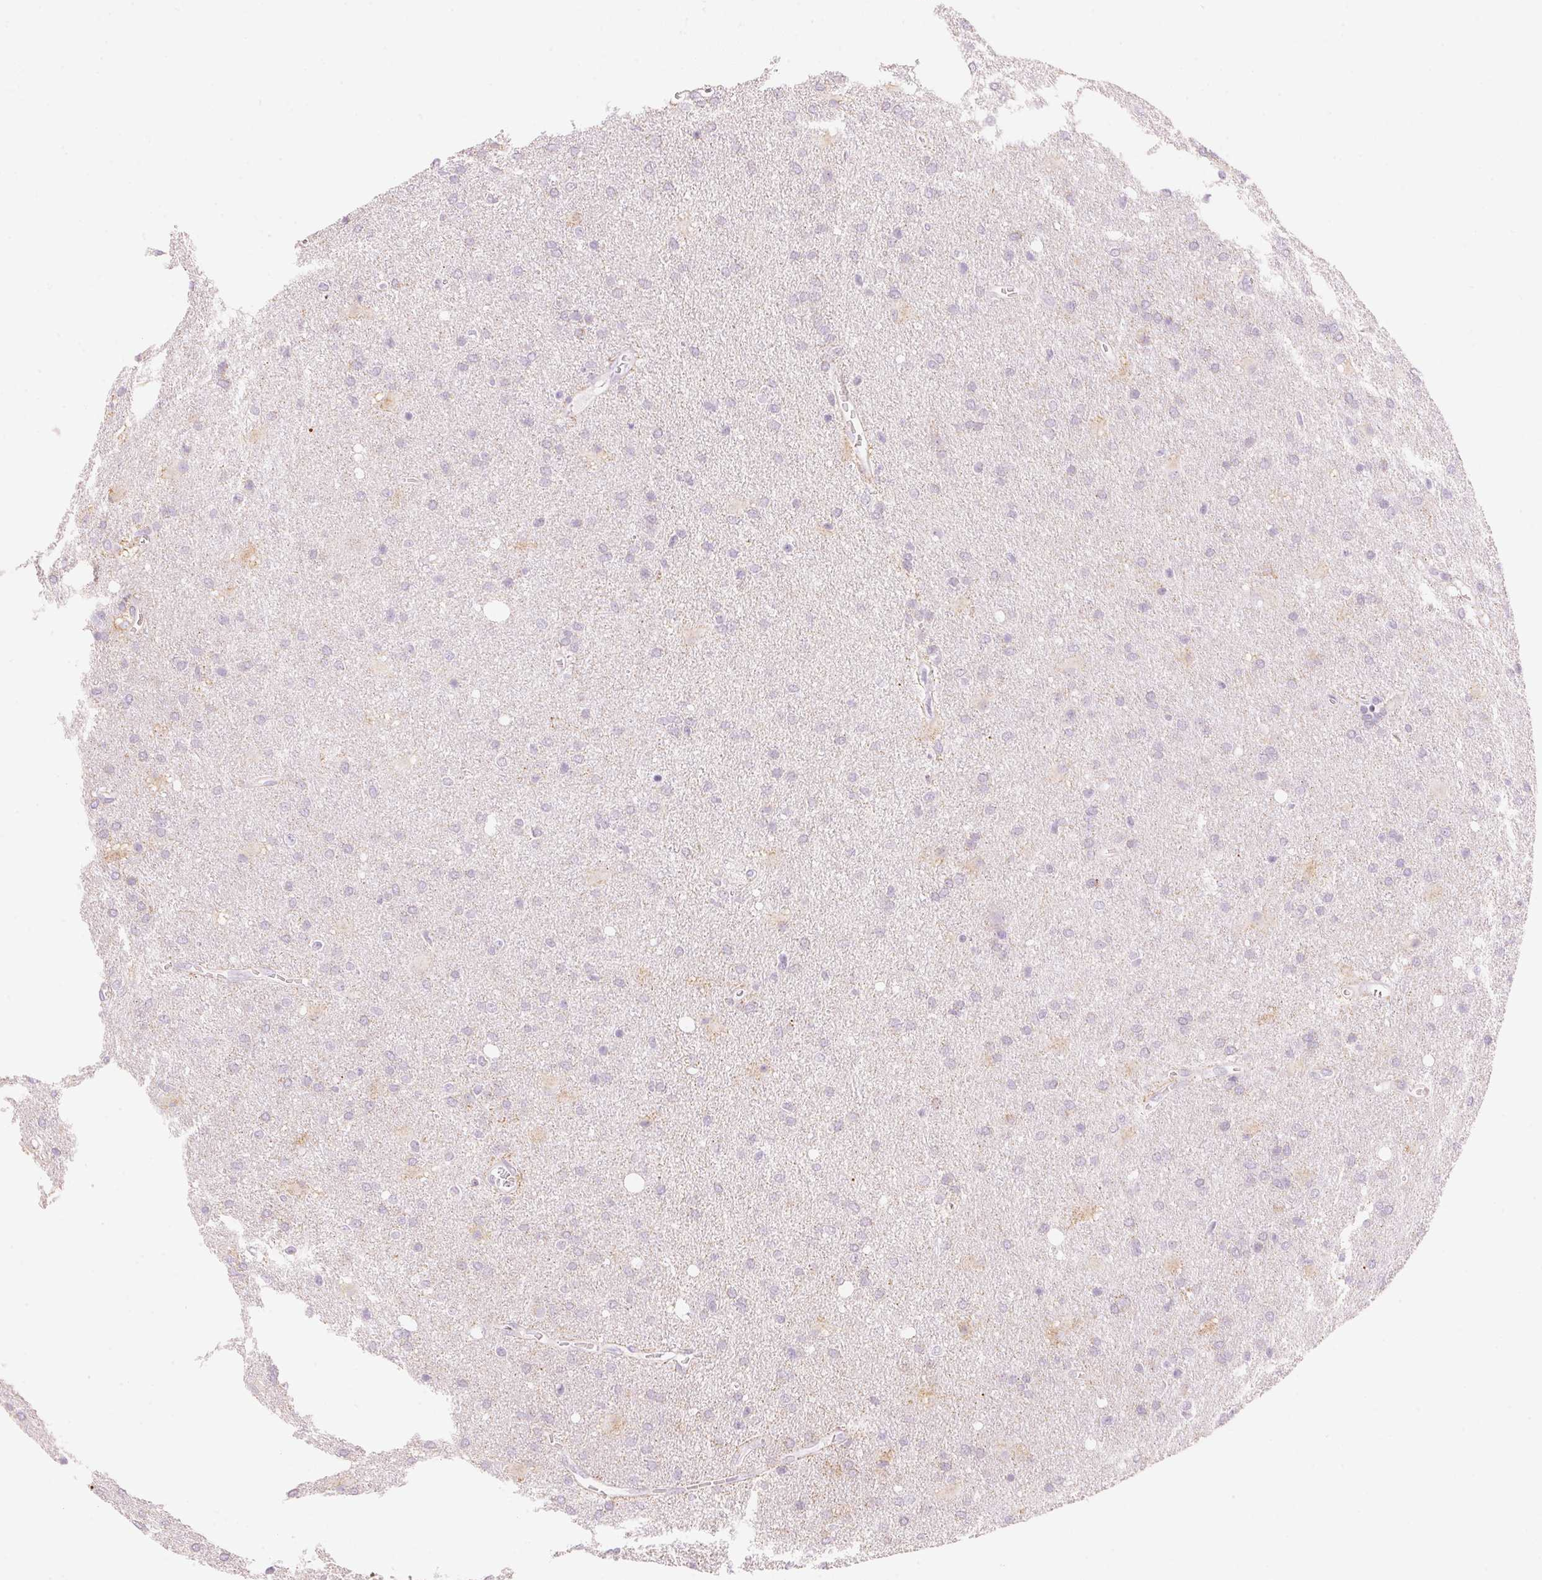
{"staining": {"intensity": "negative", "quantity": "none", "location": "none"}, "tissue": "glioma", "cell_type": "Tumor cells", "image_type": "cancer", "snomed": [{"axis": "morphology", "description": "Glioma, malignant, Low grade"}, {"axis": "topography", "description": "Brain"}], "caption": "This histopathology image is of glioma stained with IHC to label a protein in brown with the nuclei are counter-stained blue. There is no expression in tumor cells.", "gene": "HOXB13", "patient": {"sex": "male", "age": 66}}